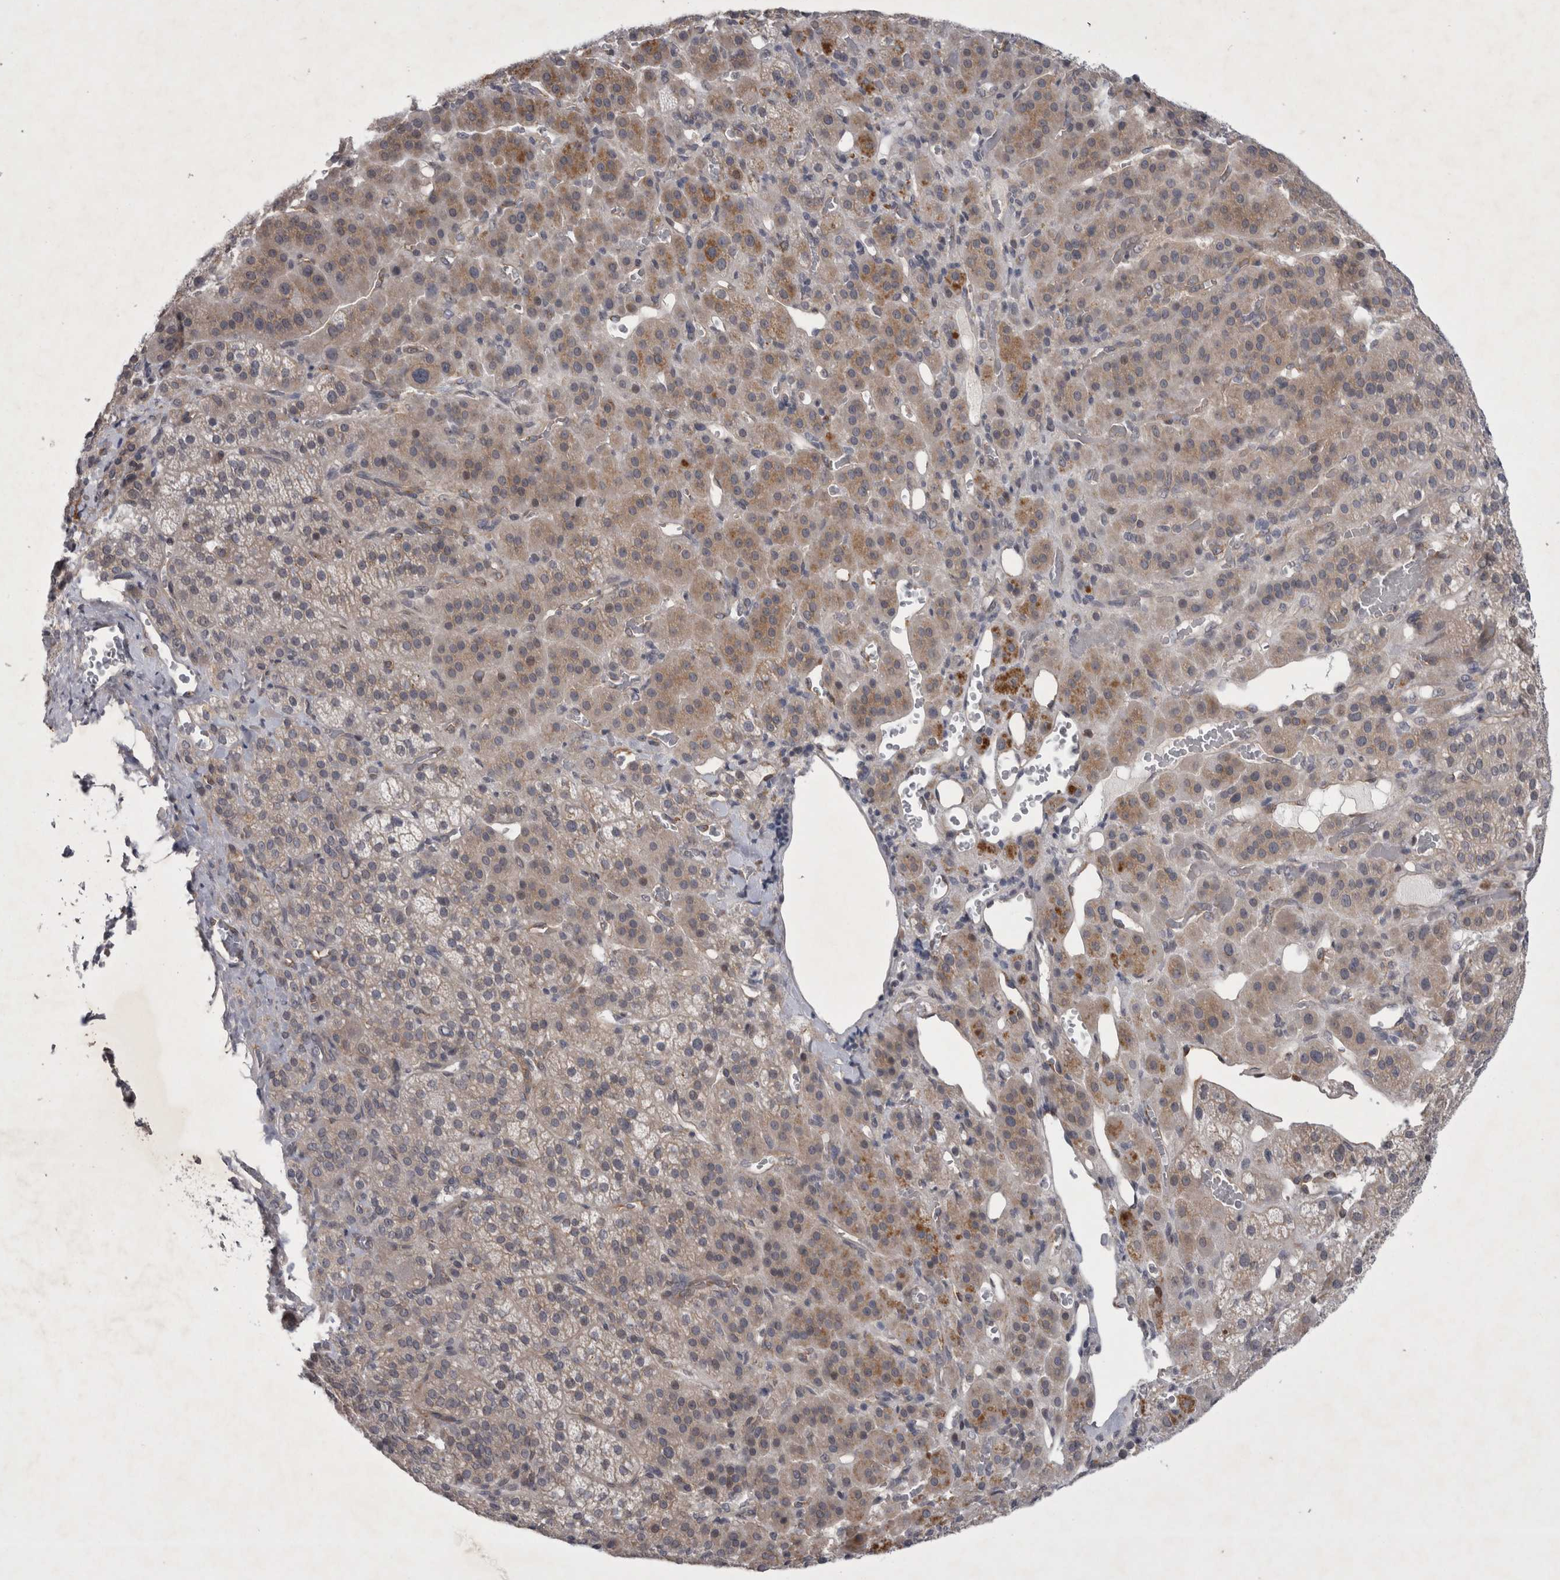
{"staining": {"intensity": "weak", "quantity": ">75%", "location": "cytoplasmic/membranous,nuclear"}, "tissue": "adrenal gland", "cell_type": "Glandular cells", "image_type": "normal", "snomed": [{"axis": "morphology", "description": "Normal tissue, NOS"}, {"axis": "topography", "description": "Adrenal gland"}], "caption": "The immunohistochemical stain labels weak cytoplasmic/membranous,nuclear staining in glandular cells of normal adrenal gland. The staining was performed using DAB to visualize the protein expression in brown, while the nuclei were stained in blue with hematoxylin (Magnification: 20x).", "gene": "PARP11", "patient": {"sex": "male", "age": 57}}